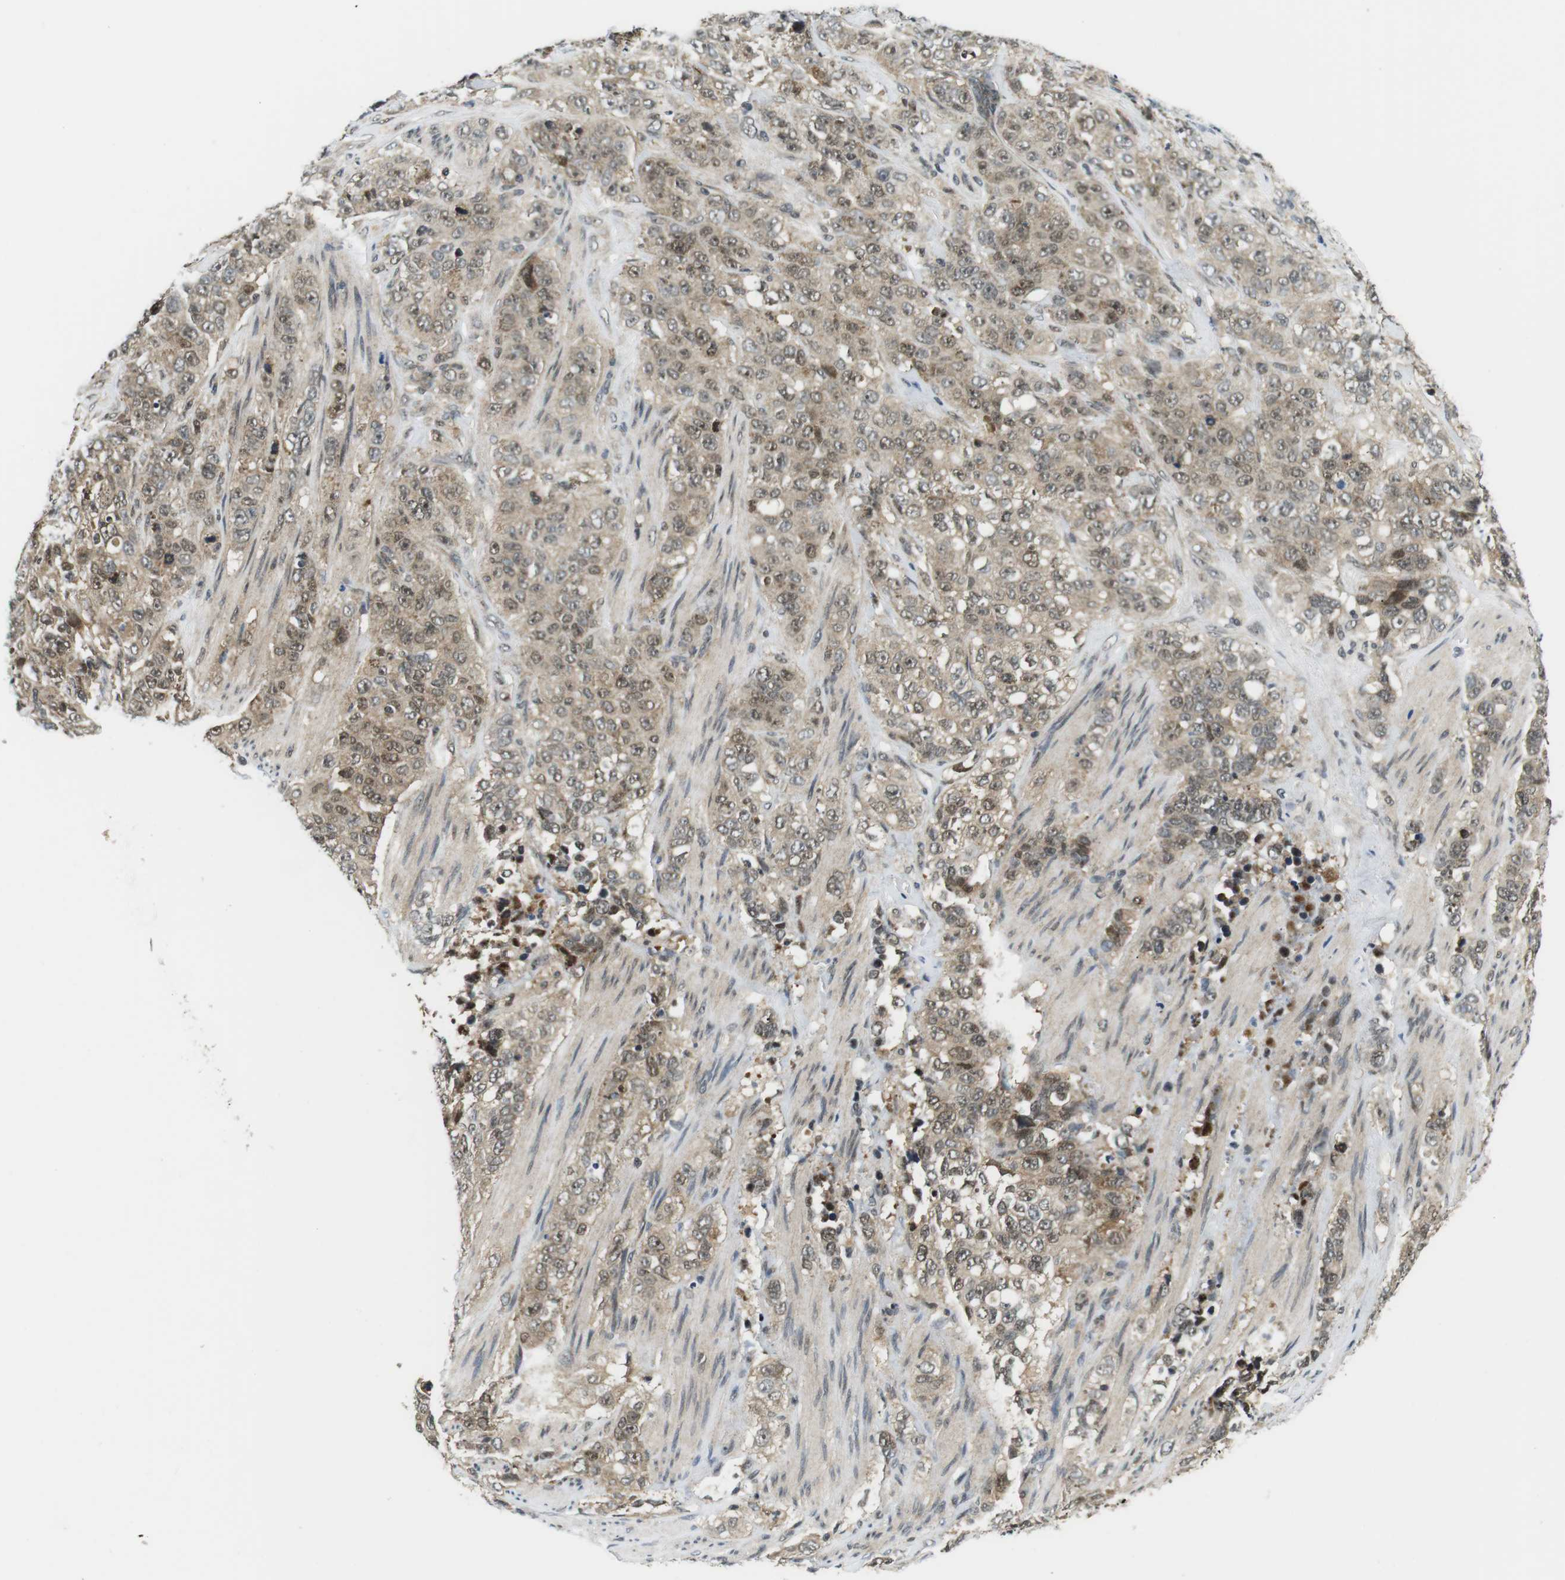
{"staining": {"intensity": "moderate", "quantity": ">75%", "location": "cytoplasmic/membranous,nuclear"}, "tissue": "stomach cancer", "cell_type": "Tumor cells", "image_type": "cancer", "snomed": [{"axis": "morphology", "description": "Adenocarcinoma, NOS"}, {"axis": "topography", "description": "Stomach"}], "caption": "Stomach cancer stained with a brown dye exhibits moderate cytoplasmic/membranous and nuclear positive staining in about >75% of tumor cells.", "gene": "CSNK2B", "patient": {"sex": "male", "age": 48}}